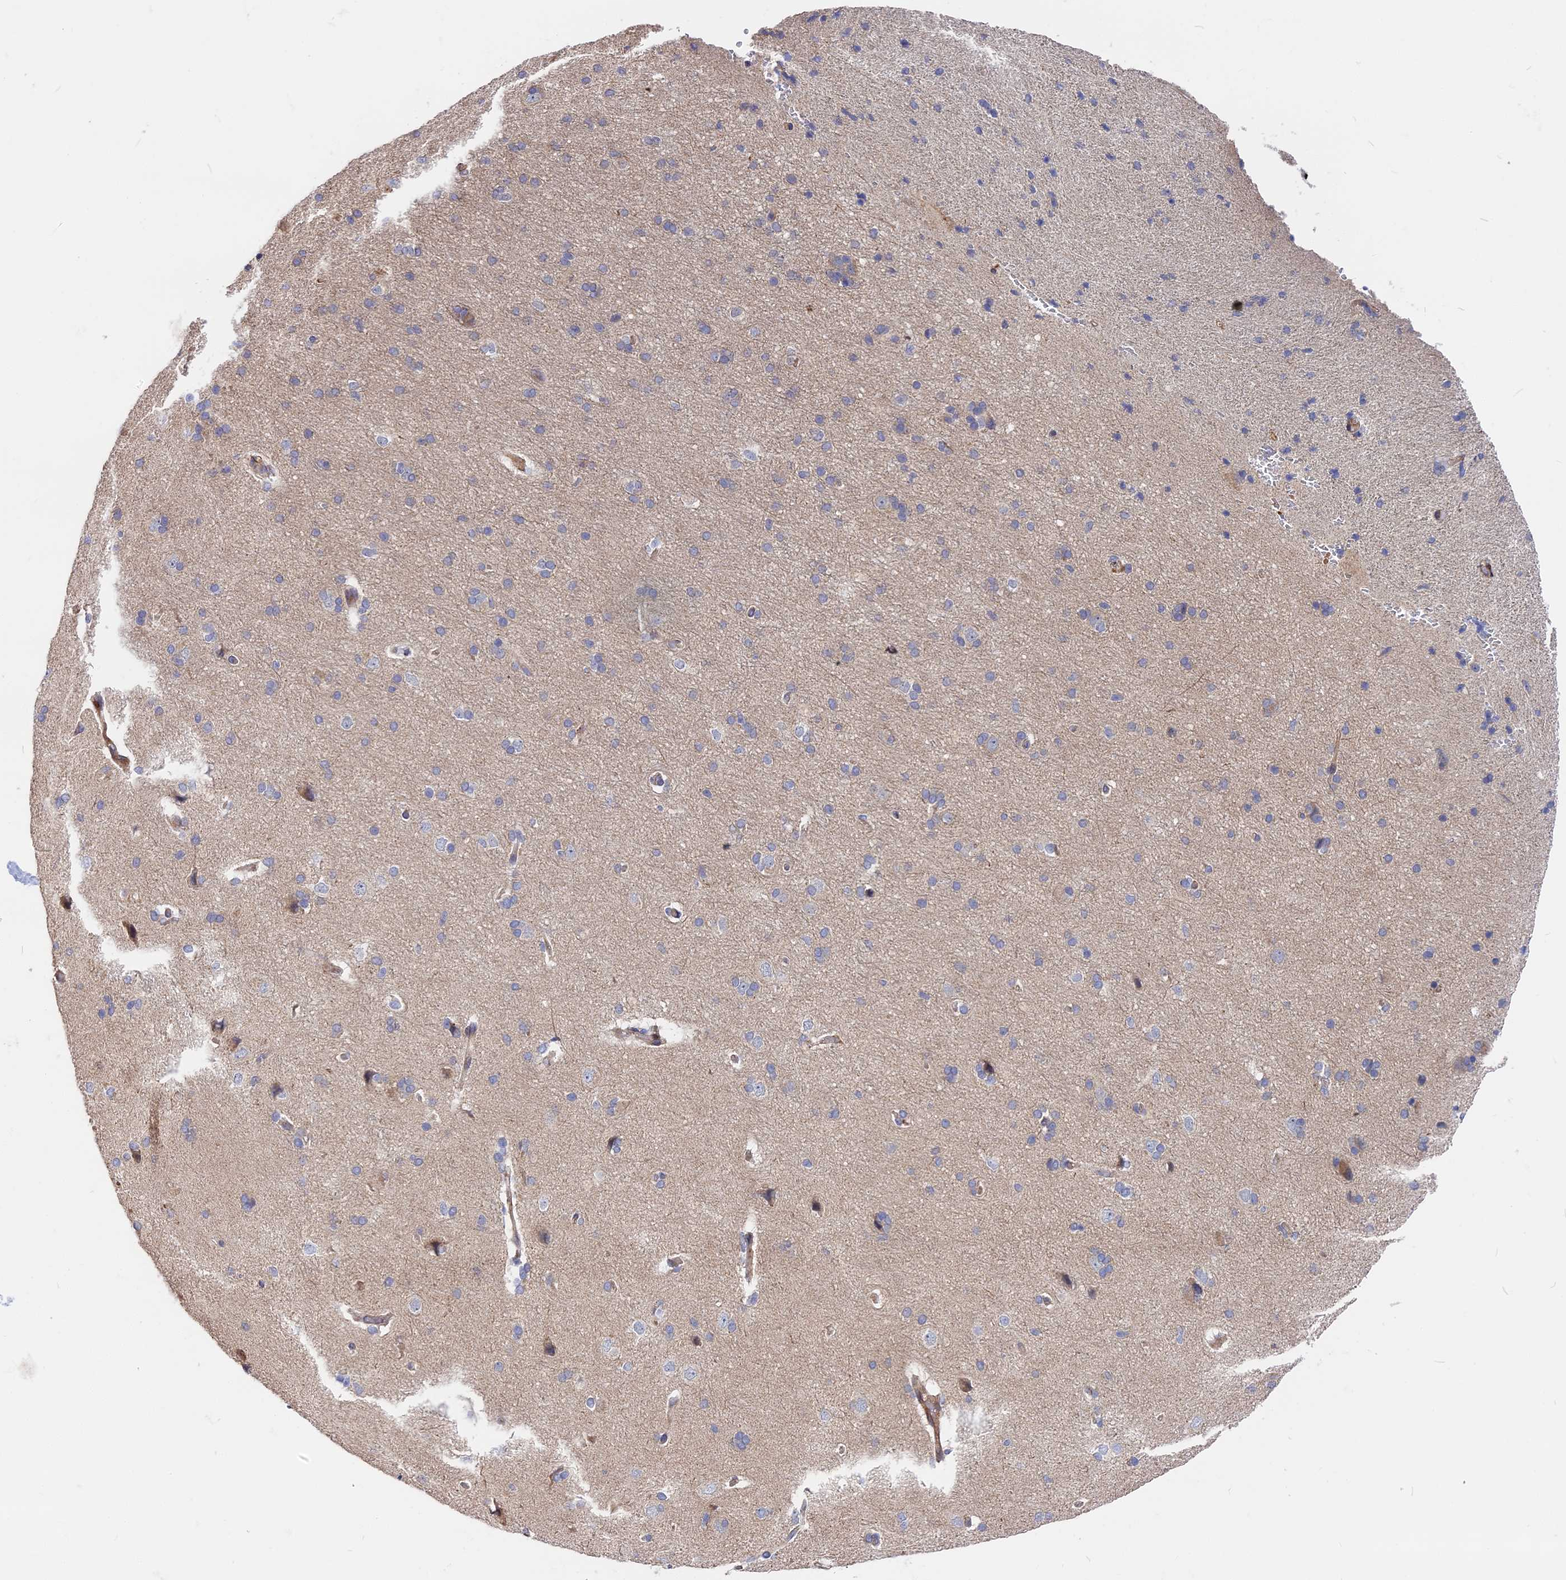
{"staining": {"intensity": "negative", "quantity": "none", "location": "none"}, "tissue": "cerebral cortex", "cell_type": "Endothelial cells", "image_type": "normal", "snomed": [{"axis": "morphology", "description": "Normal tissue, NOS"}, {"axis": "topography", "description": "Cerebral cortex"}], "caption": "Immunohistochemistry (IHC) image of normal cerebral cortex: human cerebral cortex stained with DAB shows no significant protein expression in endothelial cells. (DAB (3,3'-diaminobenzidine) immunohistochemistry visualized using brightfield microscopy, high magnification).", "gene": "MISP3", "patient": {"sex": "male", "age": 62}}